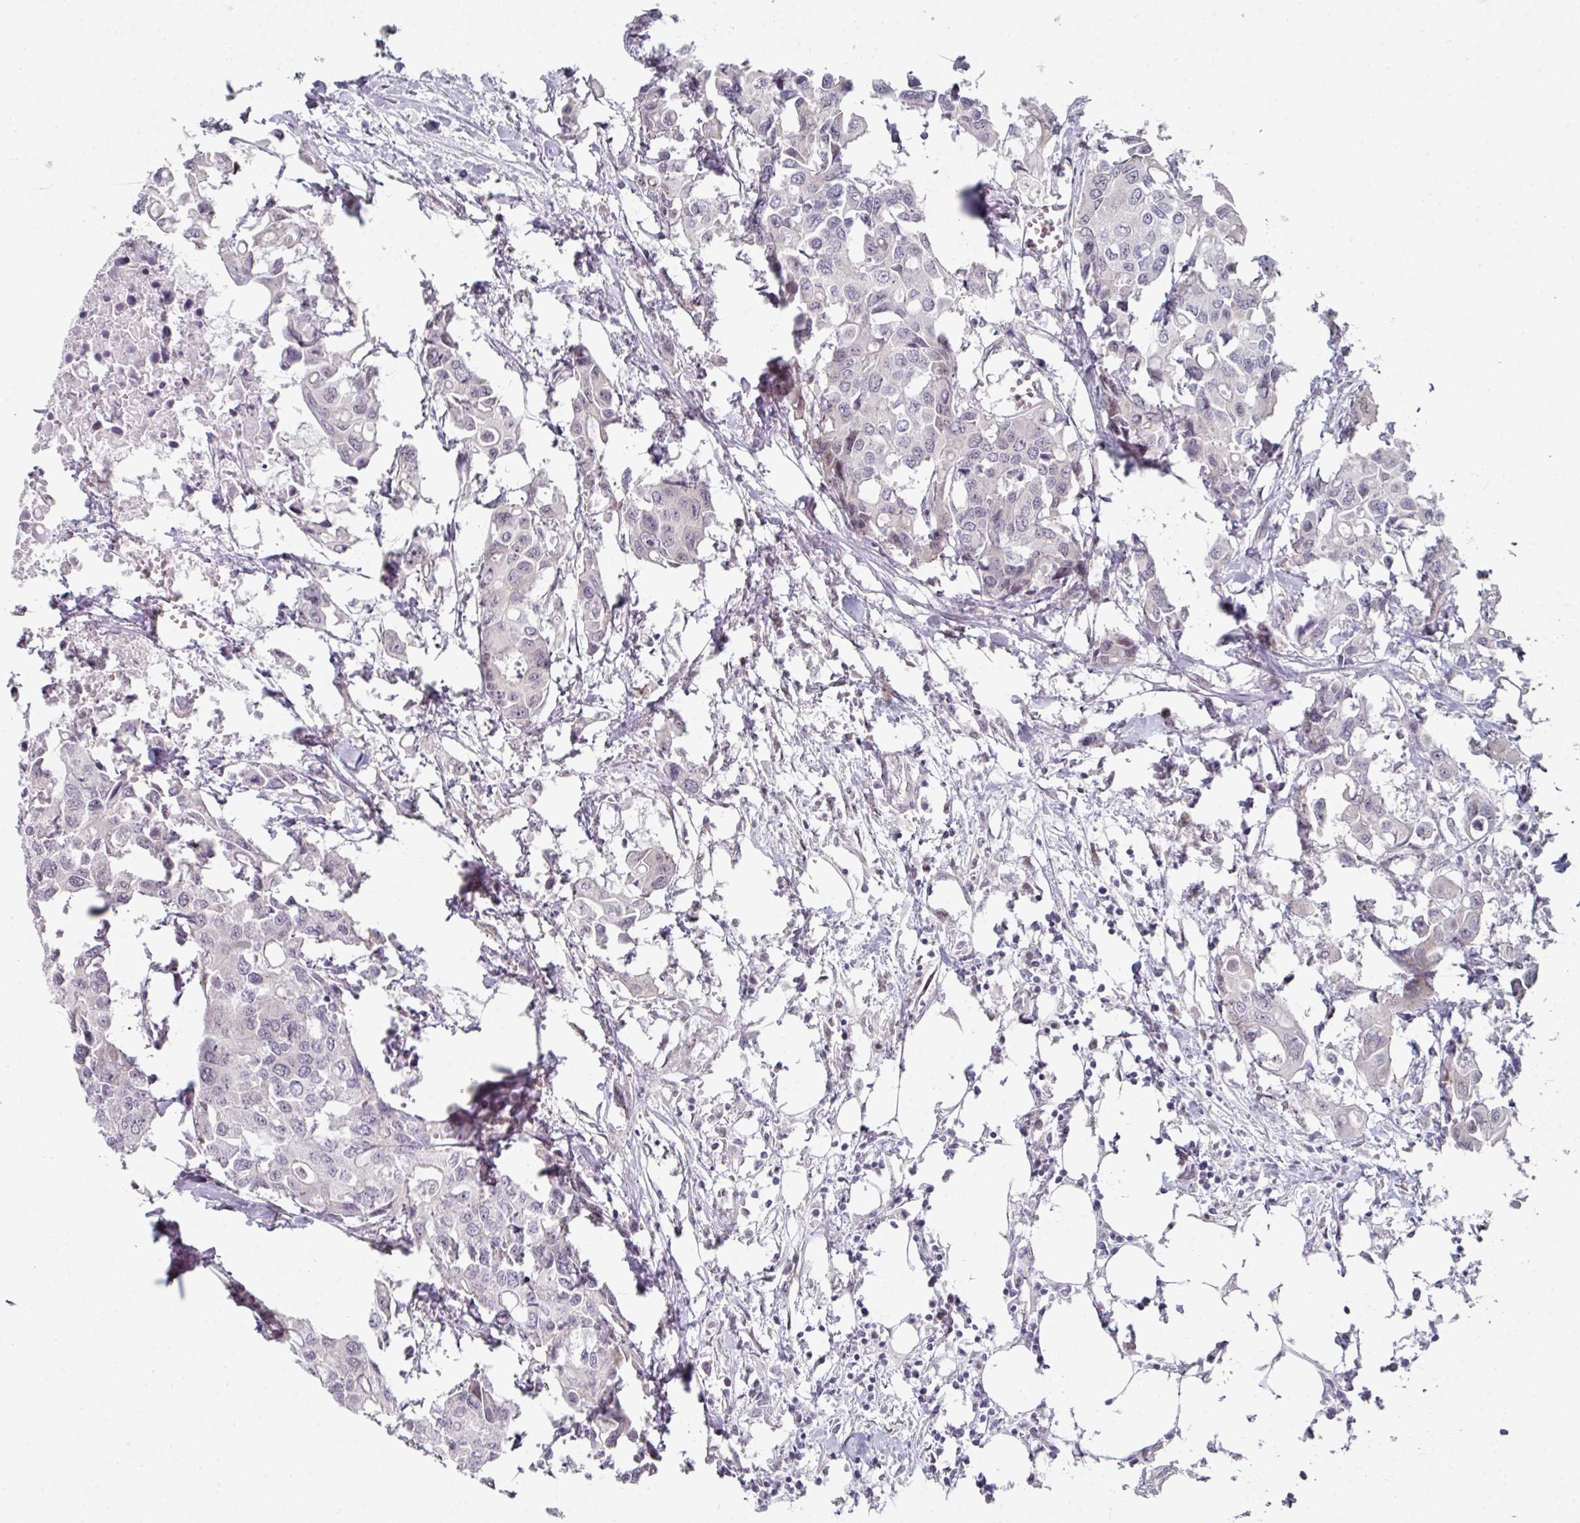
{"staining": {"intensity": "negative", "quantity": "none", "location": "none"}, "tissue": "colorectal cancer", "cell_type": "Tumor cells", "image_type": "cancer", "snomed": [{"axis": "morphology", "description": "Adenocarcinoma, NOS"}, {"axis": "topography", "description": "Colon"}], "caption": "Immunohistochemistry (IHC) micrograph of human colorectal adenocarcinoma stained for a protein (brown), which displays no positivity in tumor cells.", "gene": "TMCC1", "patient": {"sex": "male", "age": 77}}